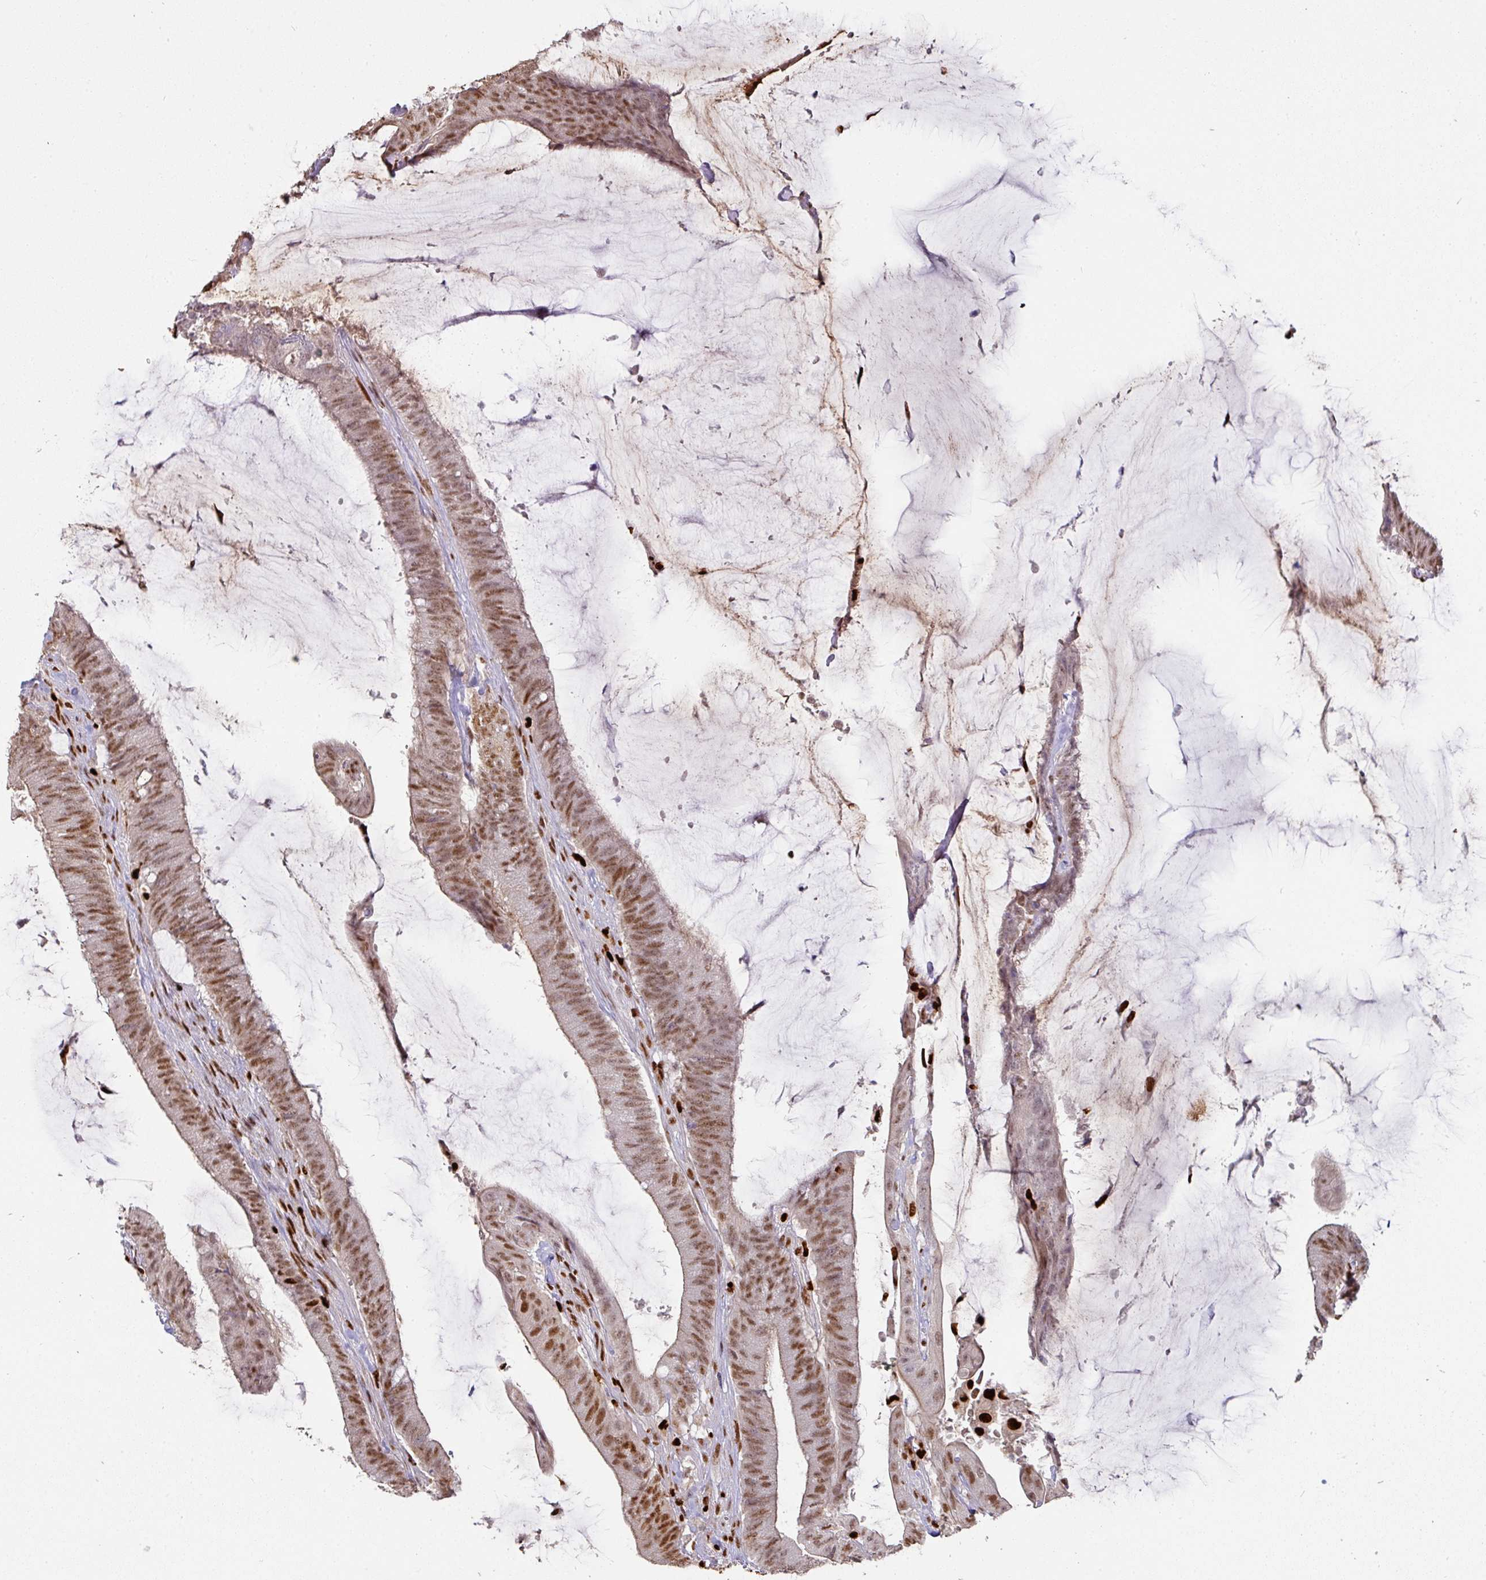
{"staining": {"intensity": "moderate", "quantity": ">75%", "location": "nuclear"}, "tissue": "colorectal cancer", "cell_type": "Tumor cells", "image_type": "cancer", "snomed": [{"axis": "morphology", "description": "Adenocarcinoma, NOS"}, {"axis": "topography", "description": "Colon"}], "caption": "Immunohistochemistry (IHC) of colorectal cancer (adenocarcinoma) exhibits medium levels of moderate nuclear positivity in about >75% of tumor cells.", "gene": "SAMHD1", "patient": {"sex": "female", "age": 43}}